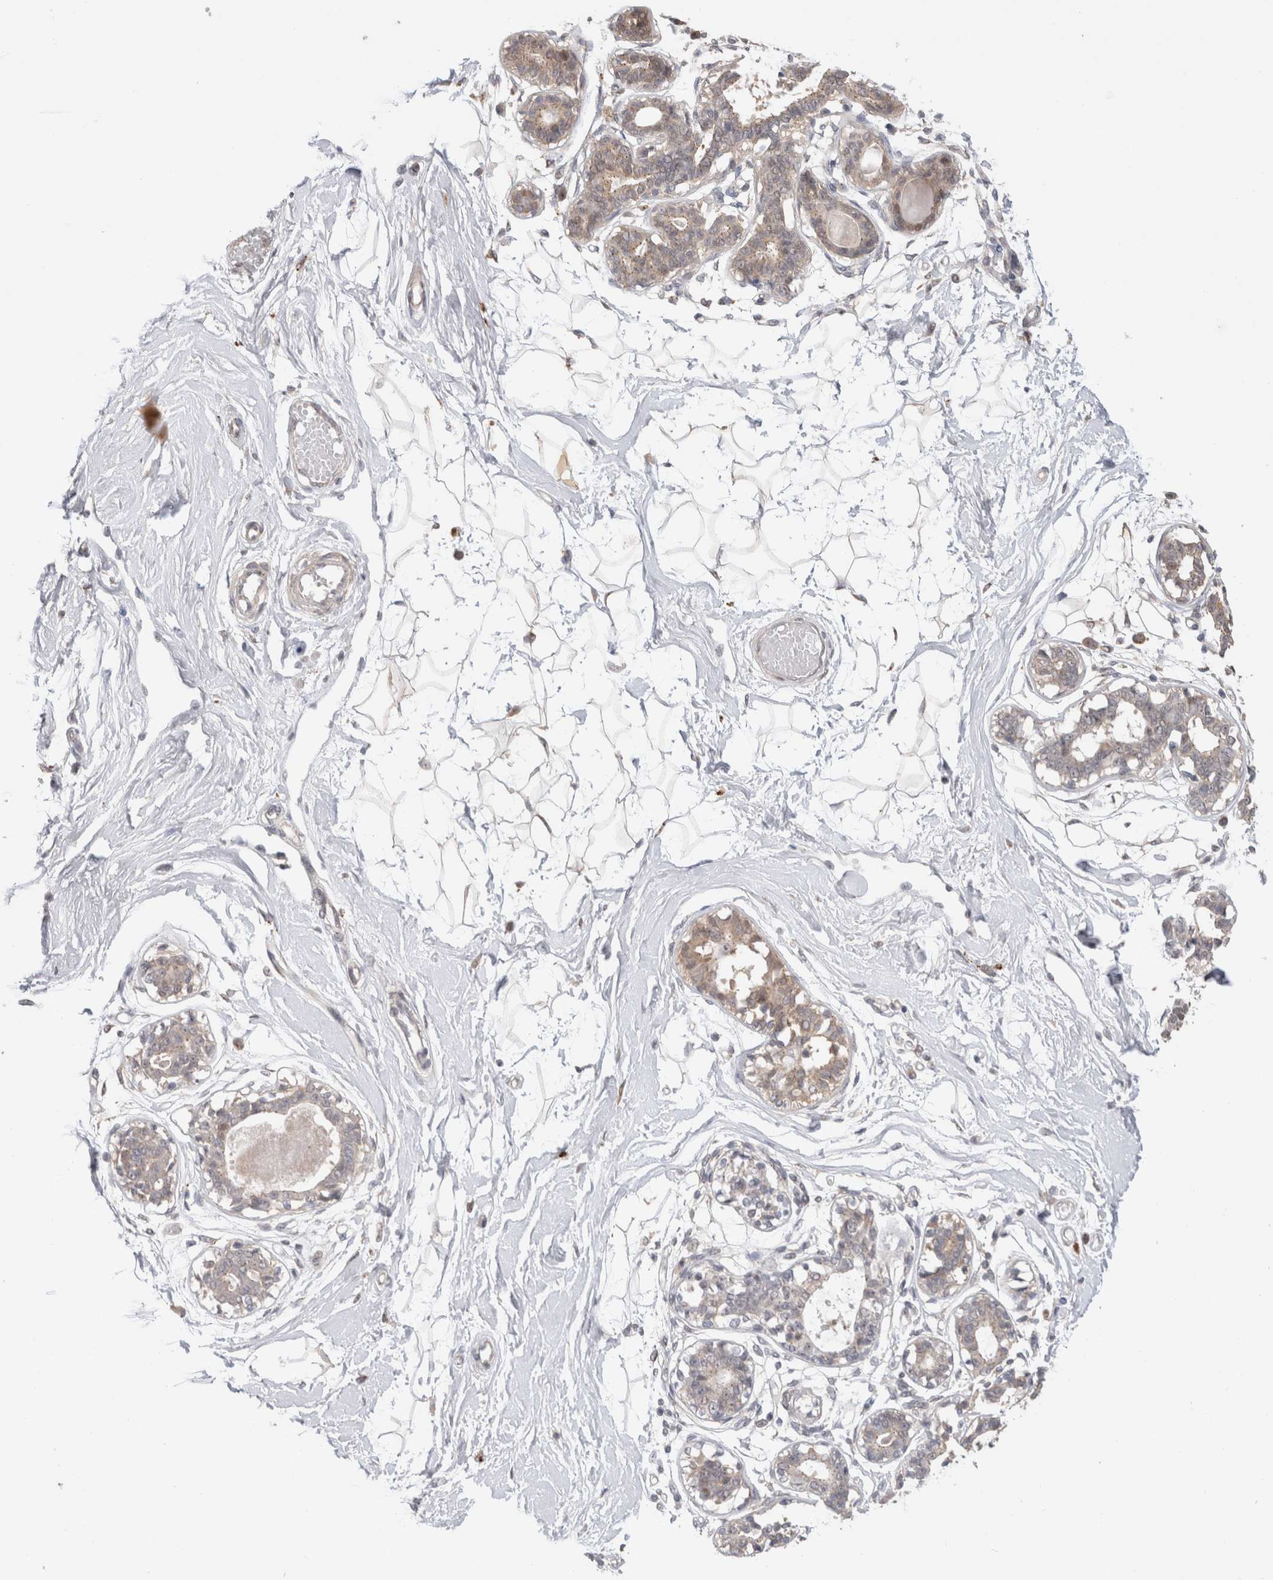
{"staining": {"intensity": "weak", "quantity": ">75%", "location": "cytoplasmic/membranous"}, "tissue": "breast", "cell_type": "Adipocytes", "image_type": "normal", "snomed": [{"axis": "morphology", "description": "Normal tissue, NOS"}, {"axis": "topography", "description": "Breast"}], "caption": "Adipocytes display low levels of weak cytoplasmic/membranous expression in about >75% of cells in normal breast. (Brightfield microscopy of DAB IHC at high magnification).", "gene": "SLC29A1", "patient": {"sex": "female", "age": 45}}